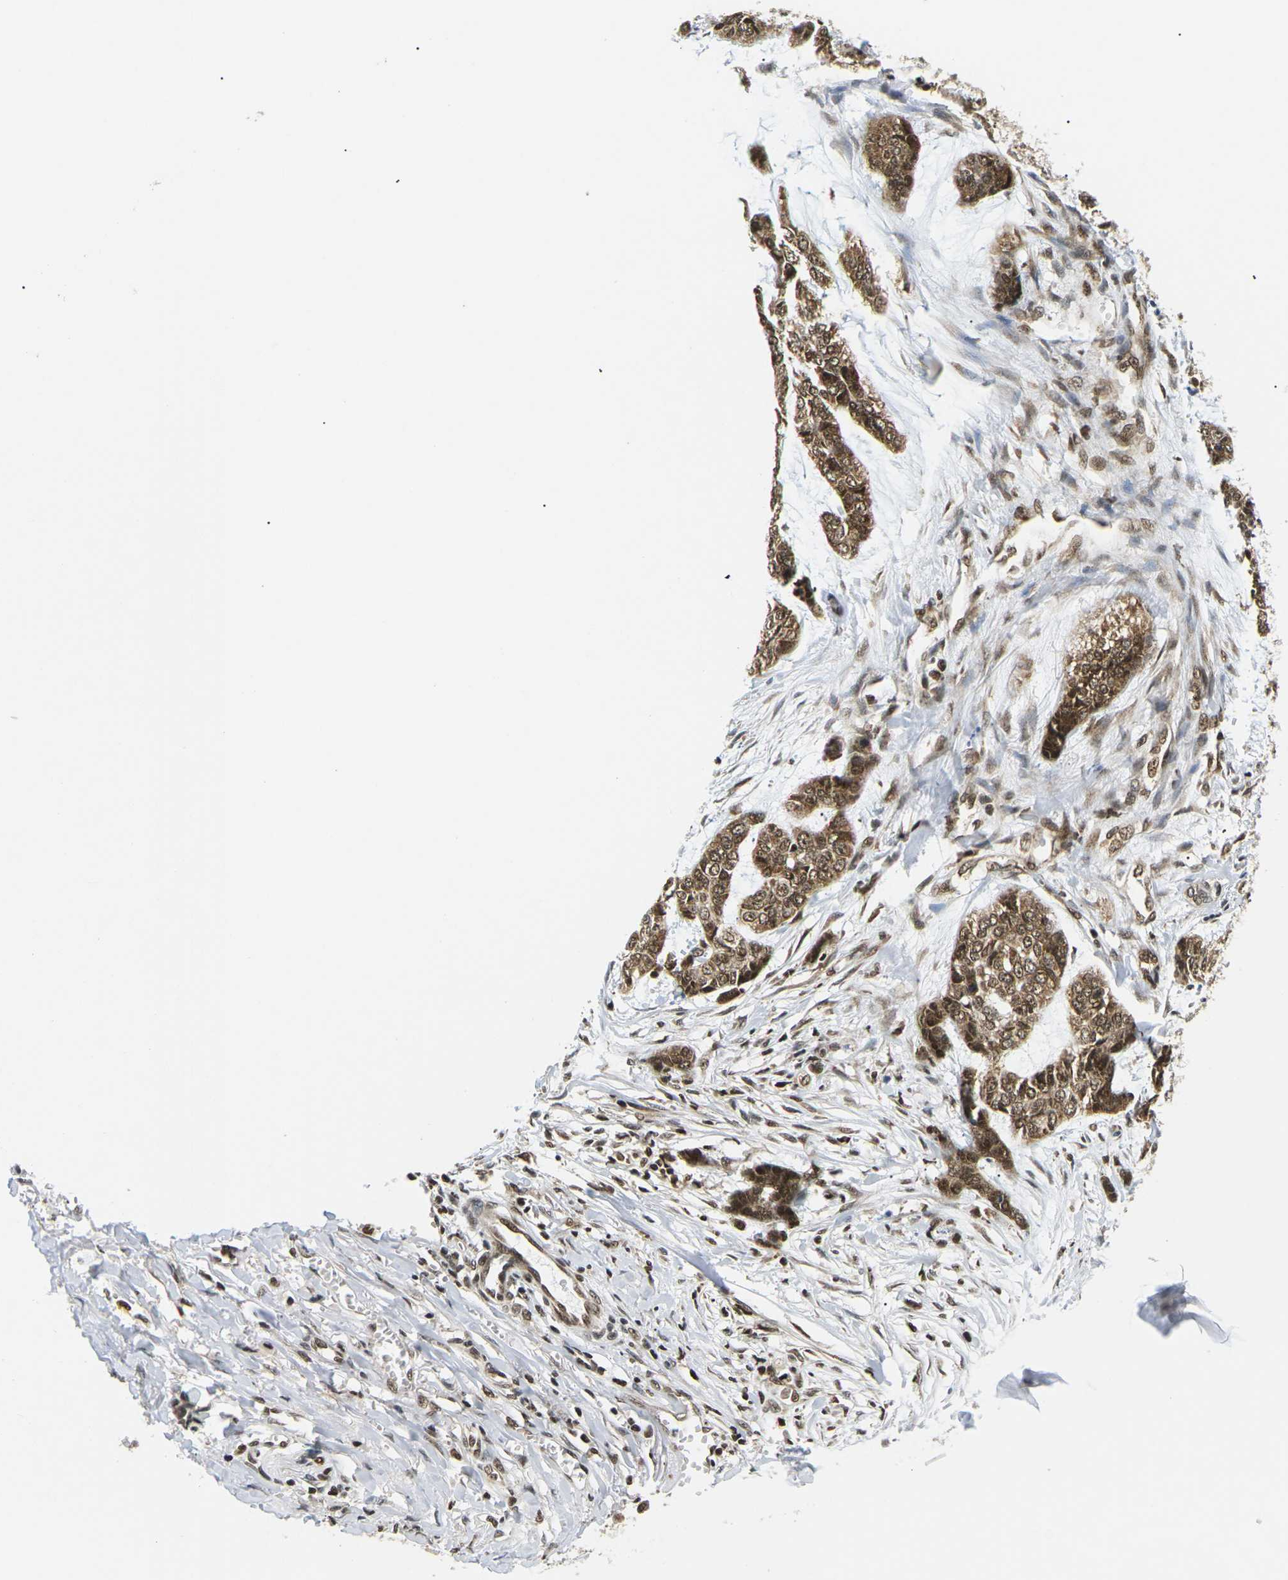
{"staining": {"intensity": "moderate", "quantity": ">75%", "location": "cytoplasmic/membranous,nuclear"}, "tissue": "skin cancer", "cell_type": "Tumor cells", "image_type": "cancer", "snomed": [{"axis": "morphology", "description": "Basal cell carcinoma"}, {"axis": "topography", "description": "Skin"}], "caption": "A medium amount of moderate cytoplasmic/membranous and nuclear positivity is appreciated in about >75% of tumor cells in skin basal cell carcinoma tissue.", "gene": "CELF1", "patient": {"sex": "female", "age": 64}}